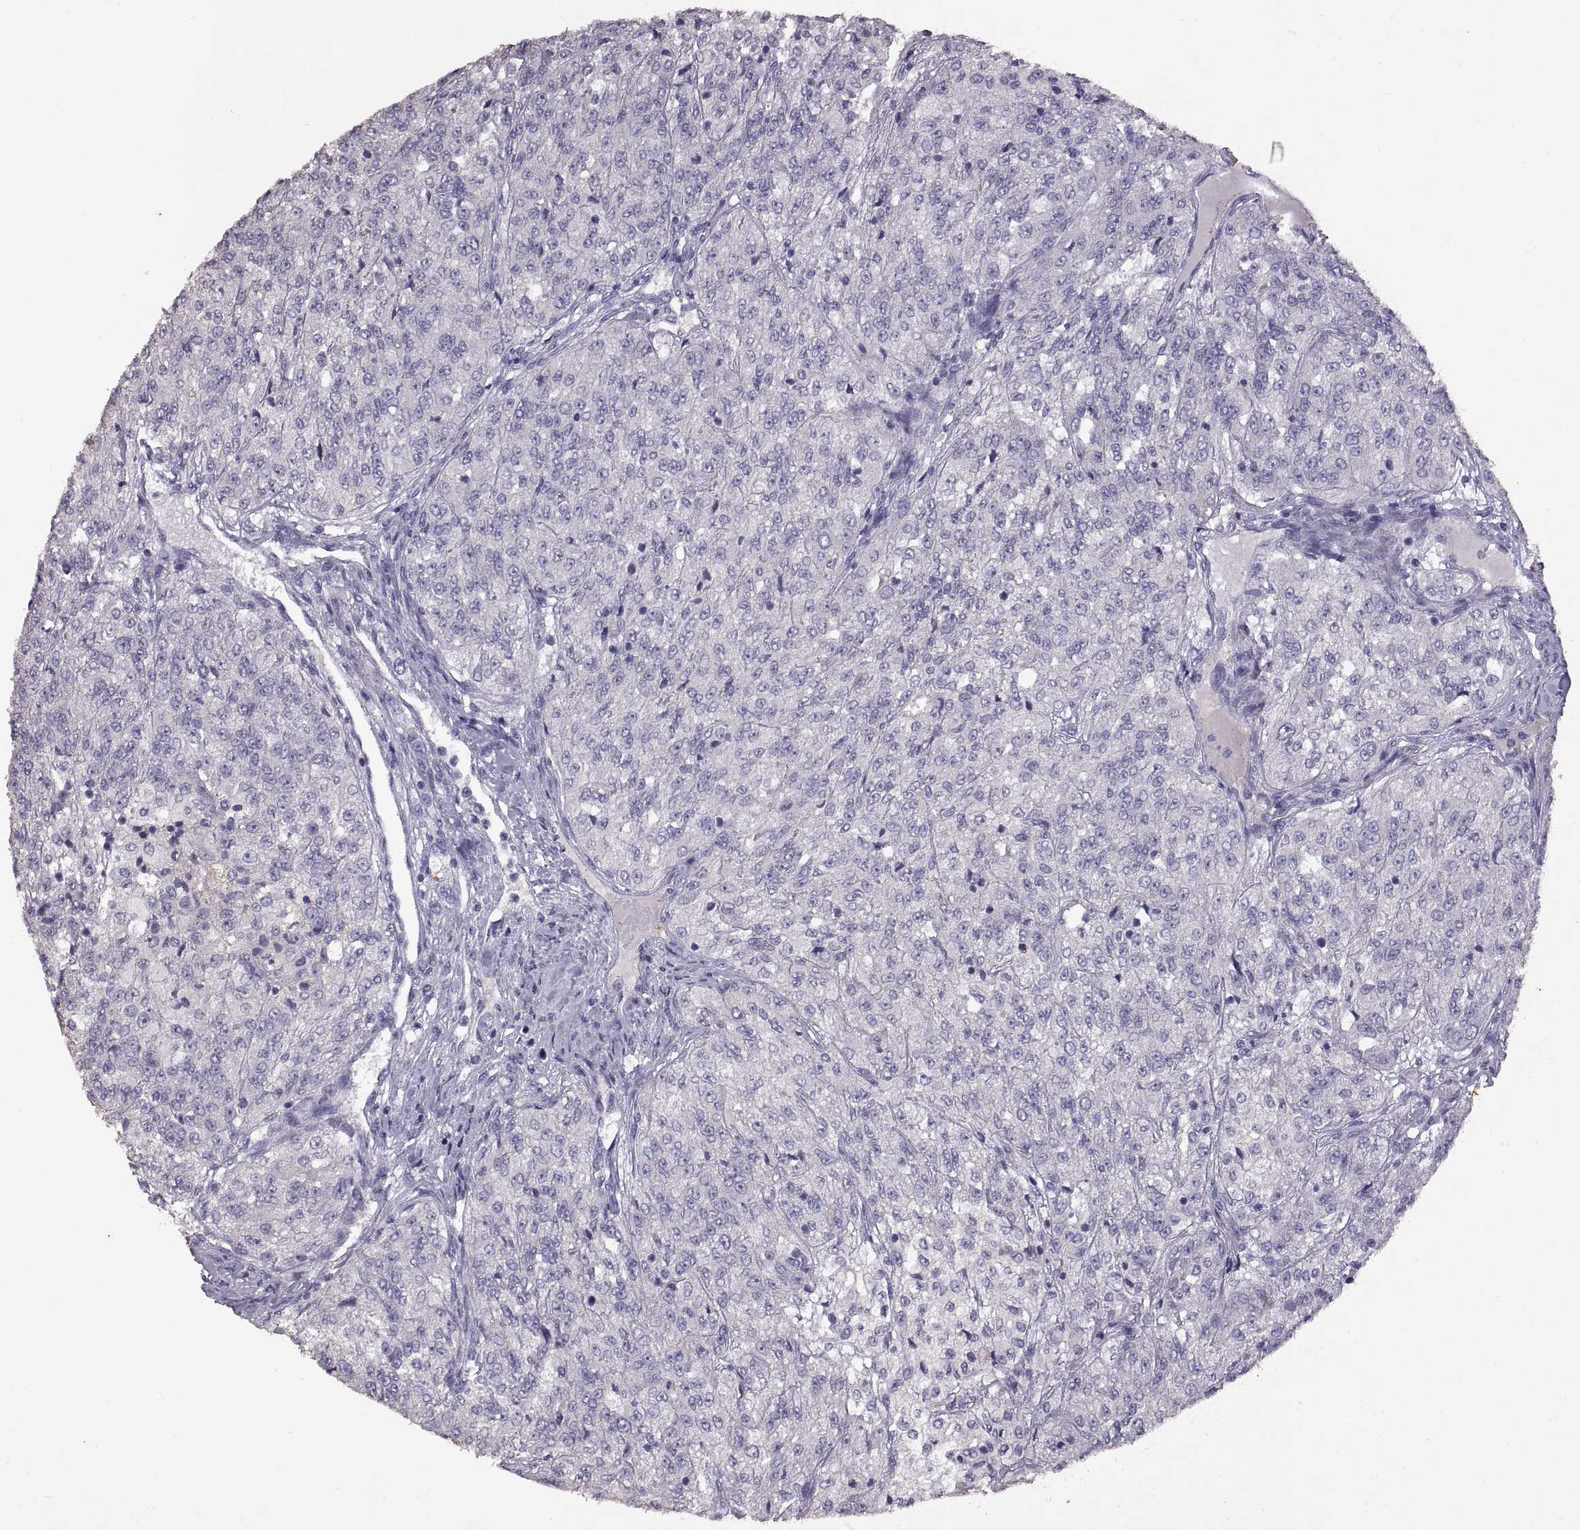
{"staining": {"intensity": "negative", "quantity": "none", "location": "none"}, "tissue": "renal cancer", "cell_type": "Tumor cells", "image_type": "cancer", "snomed": [{"axis": "morphology", "description": "Adenocarcinoma, NOS"}, {"axis": "topography", "description": "Kidney"}], "caption": "Immunohistochemistry of renal cancer (adenocarcinoma) reveals no expression in tumor cells.", "gene": "DEFB136", "patient": {"sex": "female", "age": 63}}